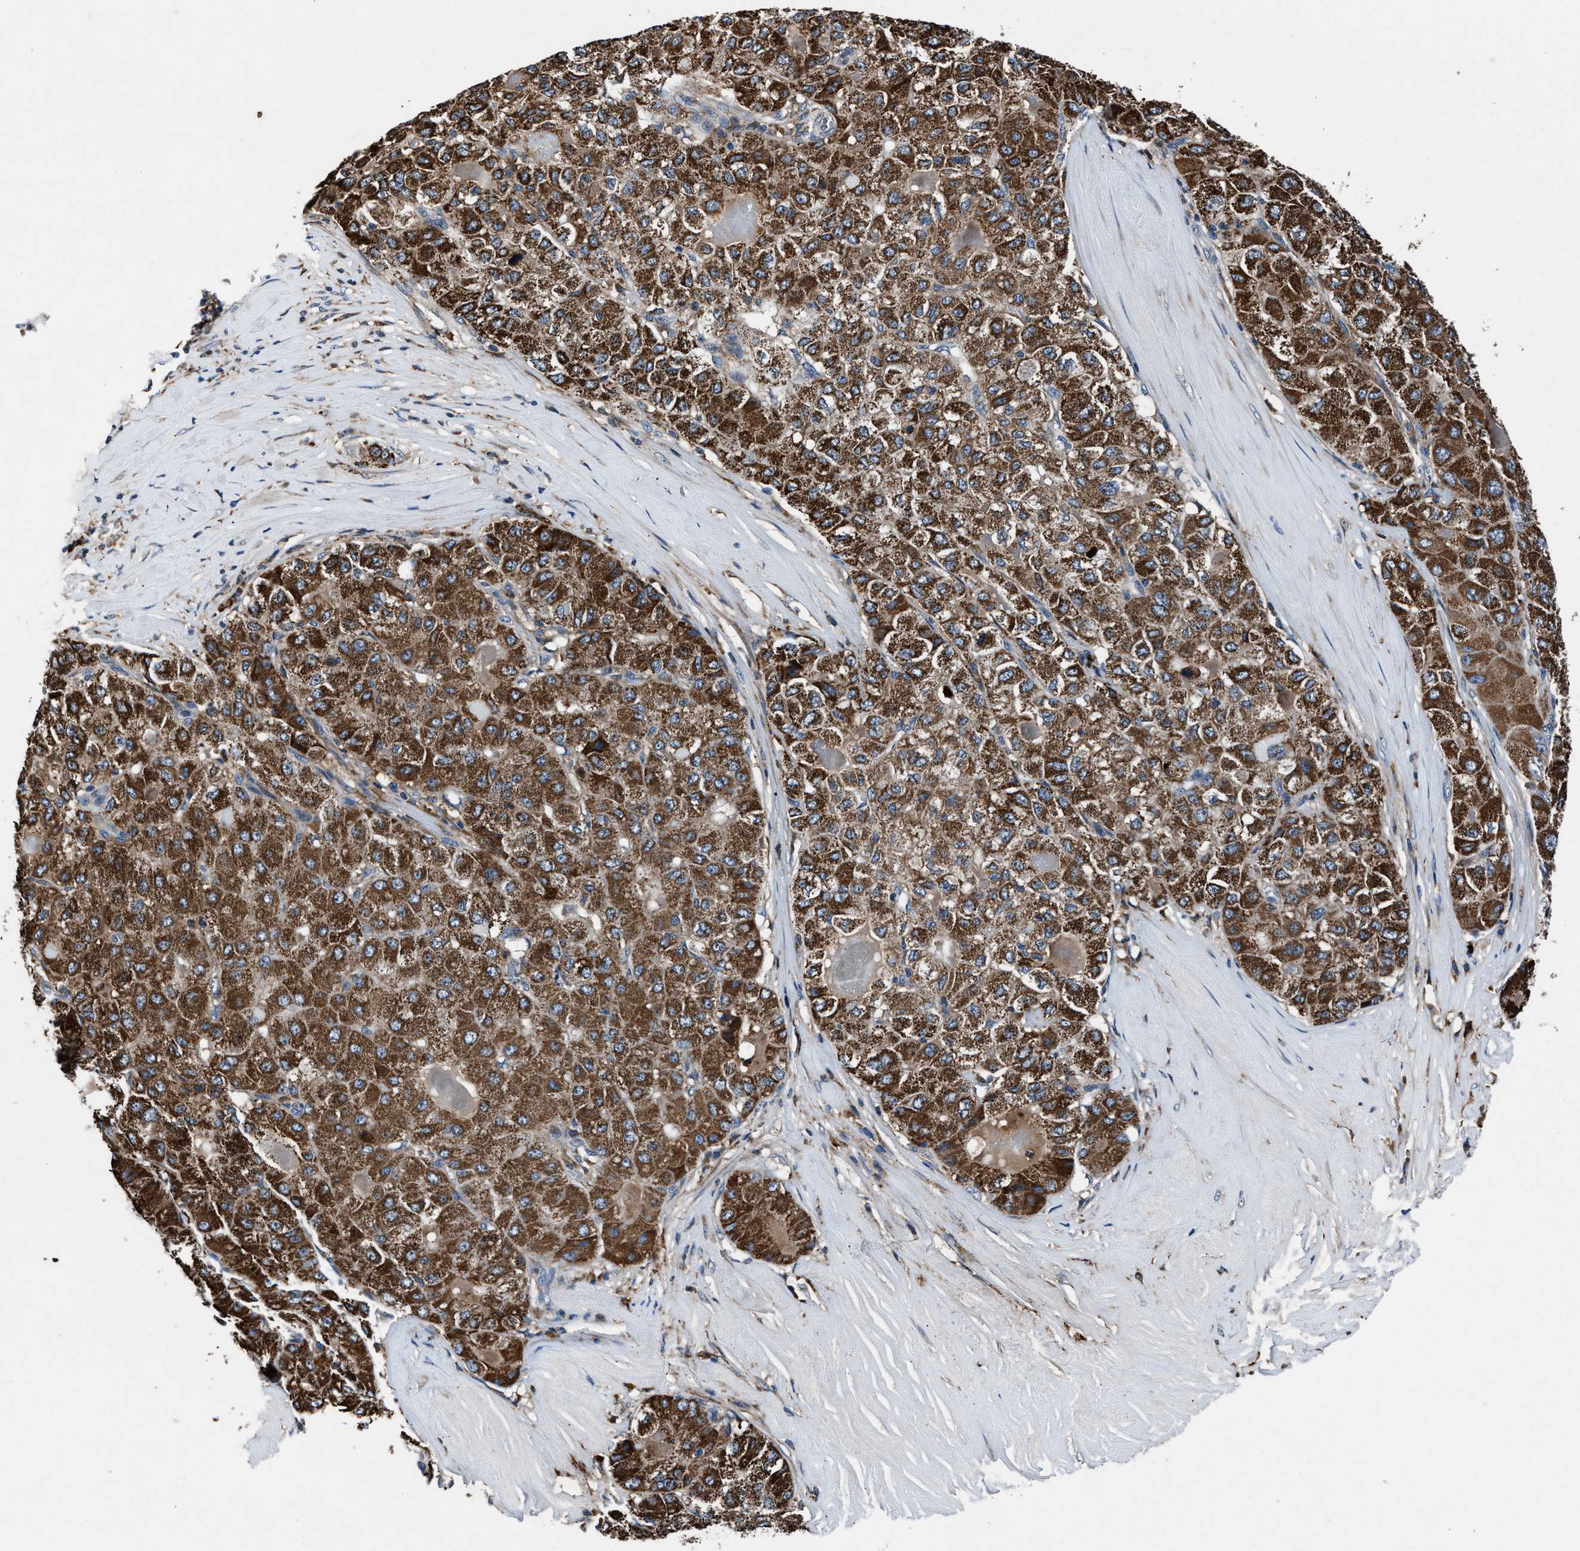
{"staining": {"intensity": "strong", "quantity": ">75%", "location": "cytoplasmic/membranous"}, "tissue": "liver cancer", "cell_type": "Tumor cells", "image_type": "cancer", "snomed": [{"axis": "morphology", "description": "Carcinoma, Hepatocellular, NOS"}, {"axis": "topography", "description": "Liver"}], "caption": "High-power microscopy captured an immunohistochemistry image of liver cancer, revealing strong cytoplasmic/membranous staining in about >75% of tumor cells.", "gene": "FAM221A", "patient": {"sex": "male", "age": 80}}